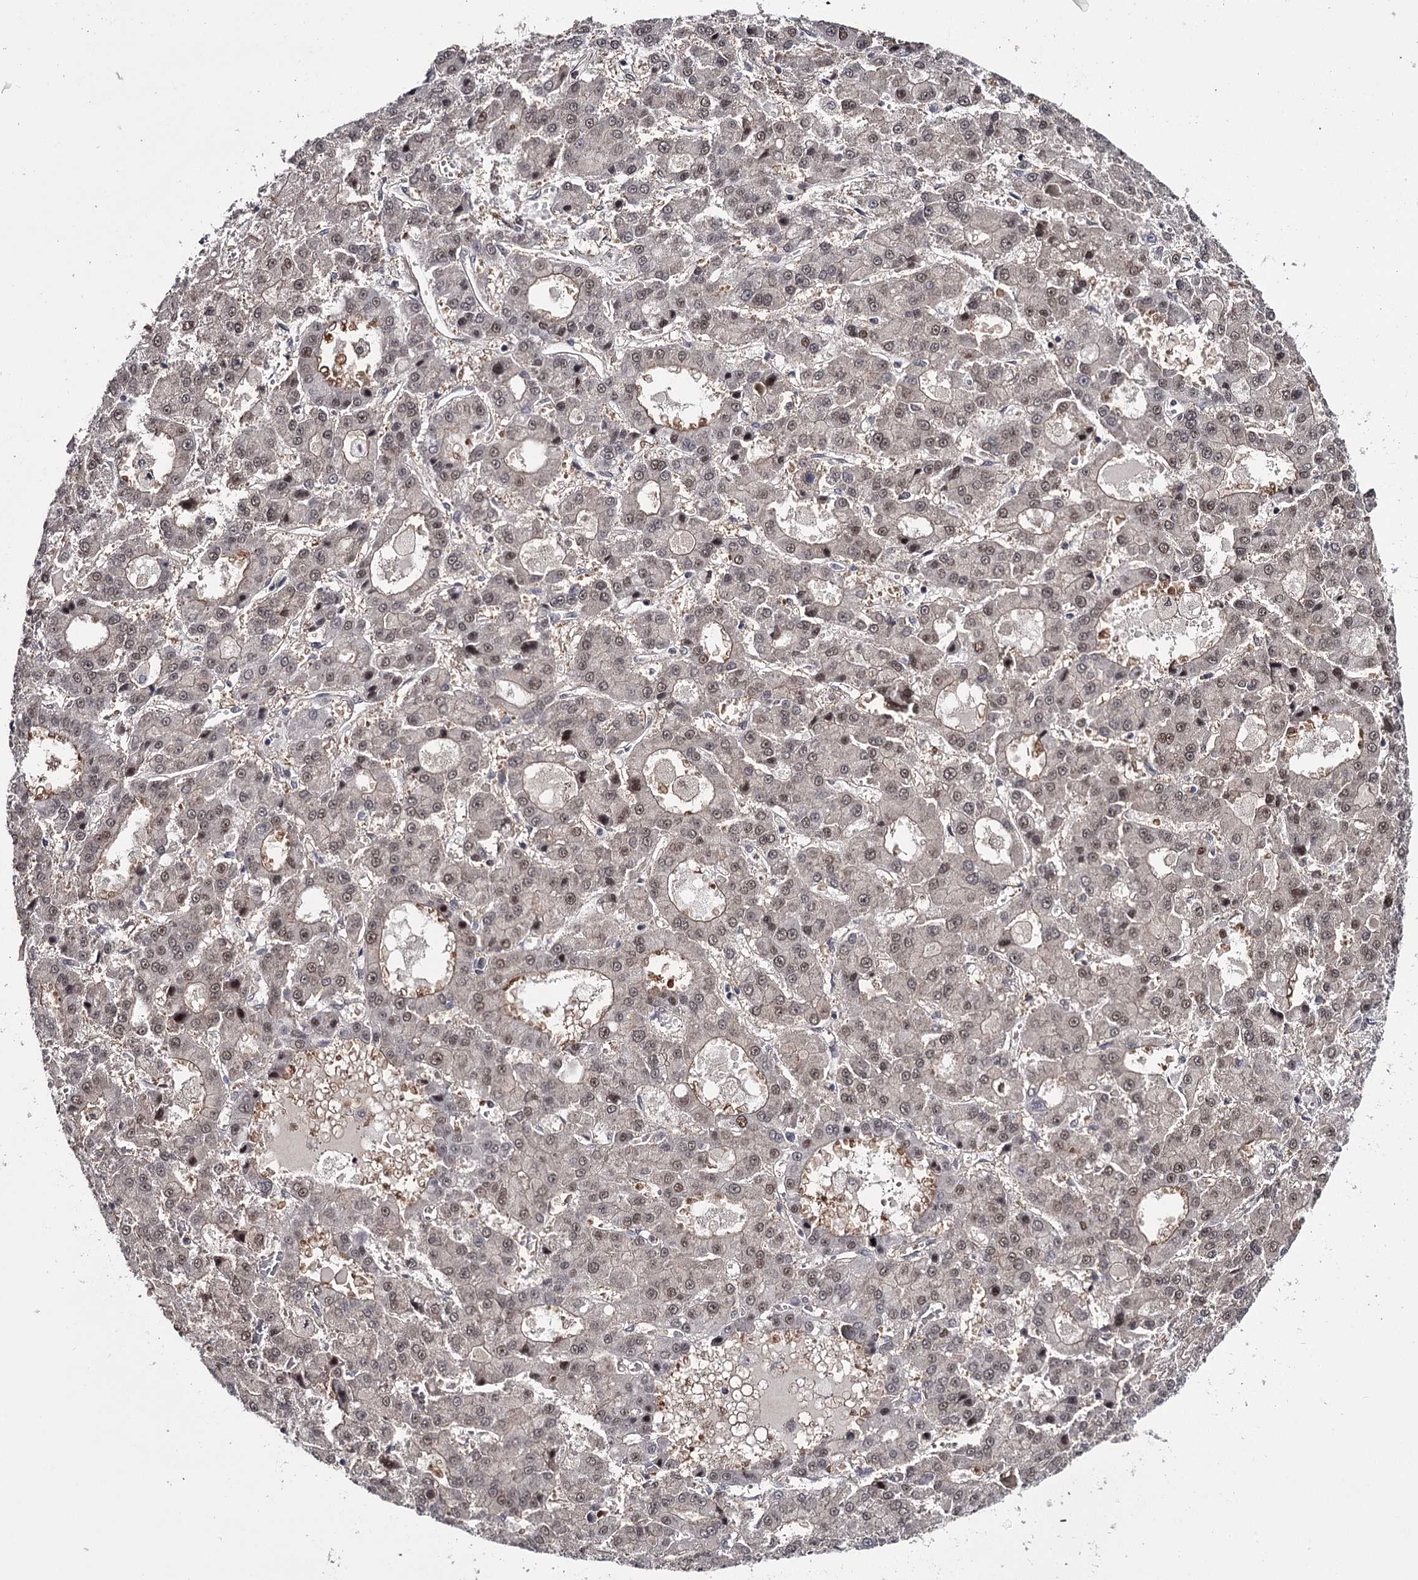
{"staining": {"intensity": "negative", "quantity": "none", "location": "none"}, "tissue": "liver cancer", "cell_type": "Tumor cells", "image_type": "cancer", "snomed": [{"axis": "morphology", "description": "Carcinoma, Hepatocellular, NOS"}, {"axis": "topography", "description": "Liver"}], "caption": "Immunohistochemical staining of human hepatocellular carcinoma (liver) shows no significant positivity in tumor cells. (DAB immunohistochemistry (IHC) with hematoxylin counter stain).", "gene": "GTSF1", "patient": {"sex": "male", "age": 70}}